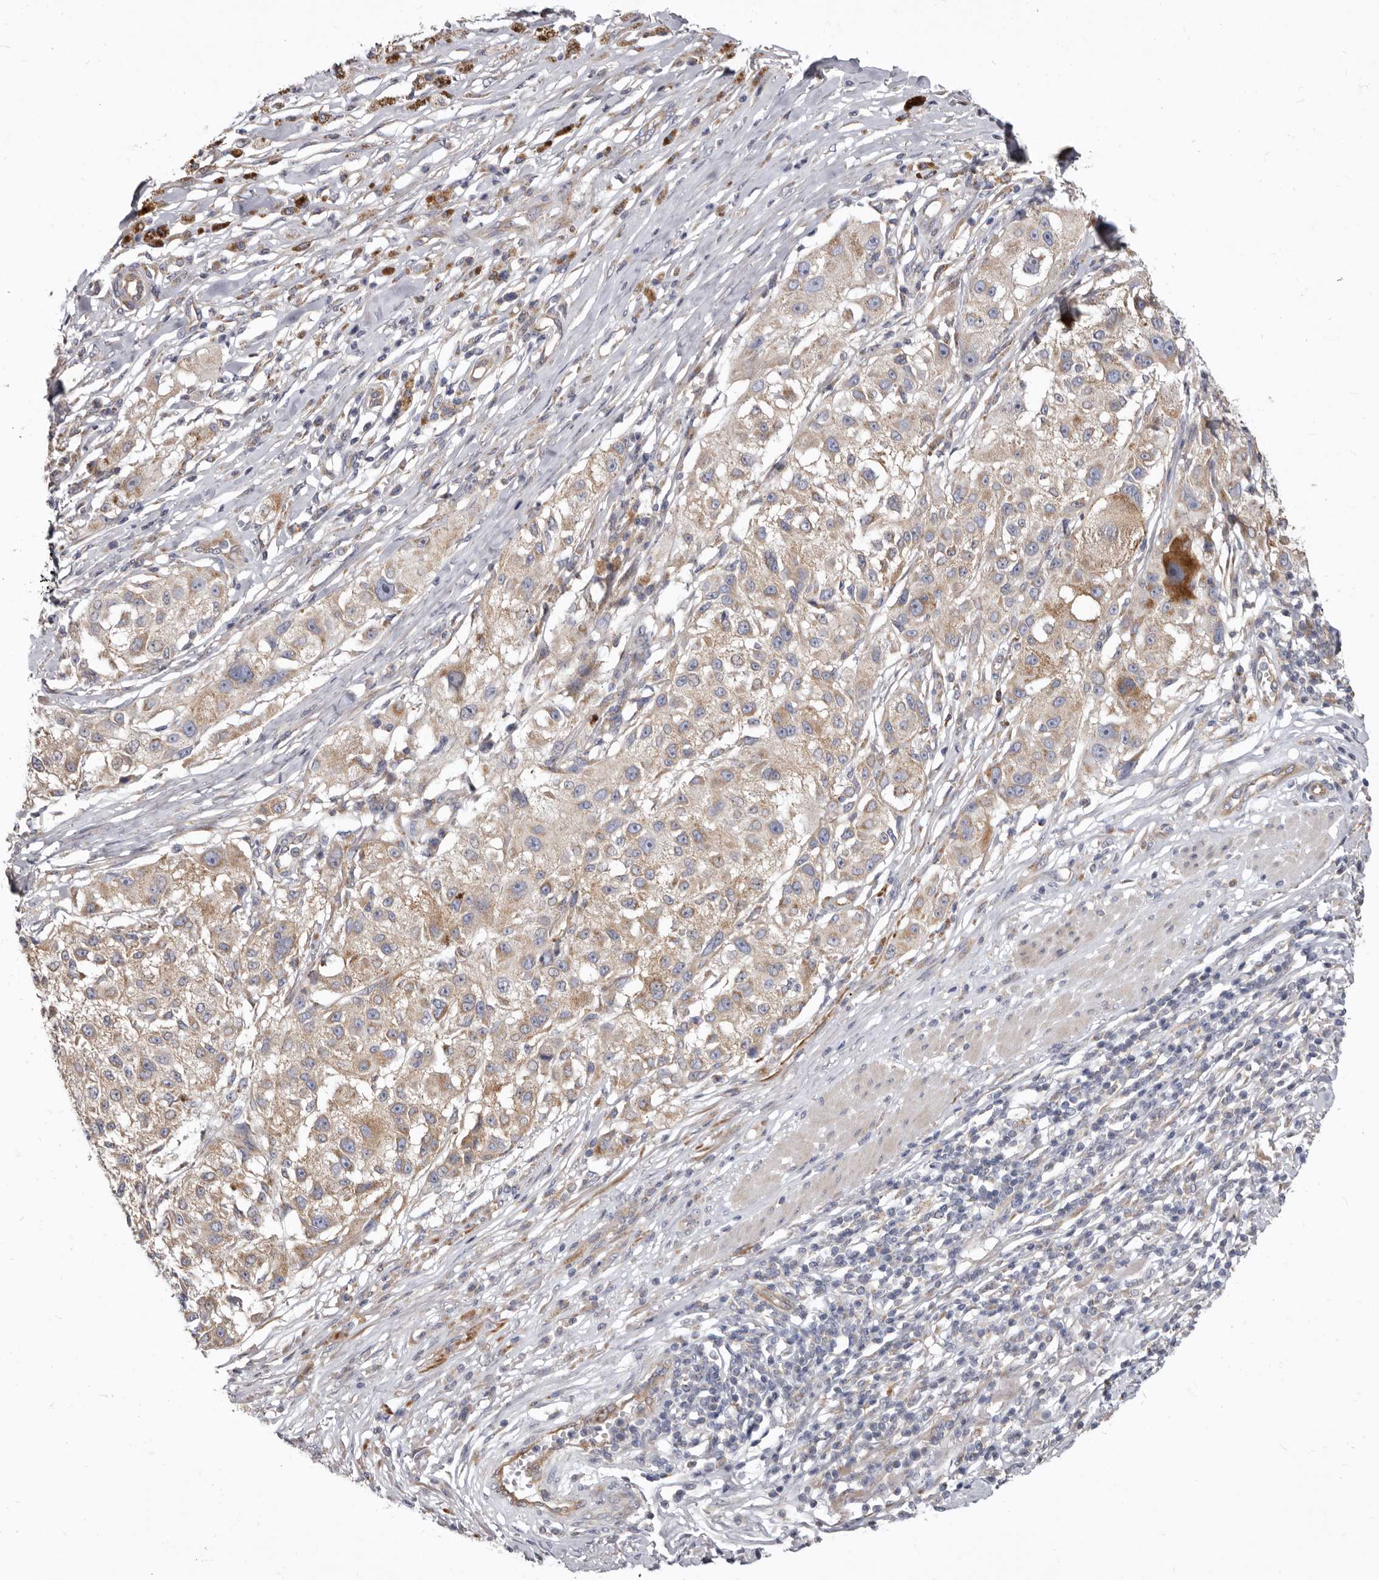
{"staining": {"intensity": "weak", "quantity": ">75%", "location": "cytoplasmic/membranous"}, "tissue": "melanoma", "cell_type": "Tumor cells", "image_type": "cancer", "snomed": [{"axis": "morphology", "description": "Necrosis, NOS"}, {"axis": "morphology", "description": "Malignant melanoma, NOS"}, {"axis": "topography", "description": "Skin"}], "caption": "High-power microscopy captured an immunohistochemistry histopathology image of melanoma, revealing weak cytoplasmic/membranous positivity in about >75% of tumor cells. (DAB IHC, brown staining for protein, blue staining for nuclei).", "gene": "FMO2", "patient": {"sex": "female", "age": 87}}